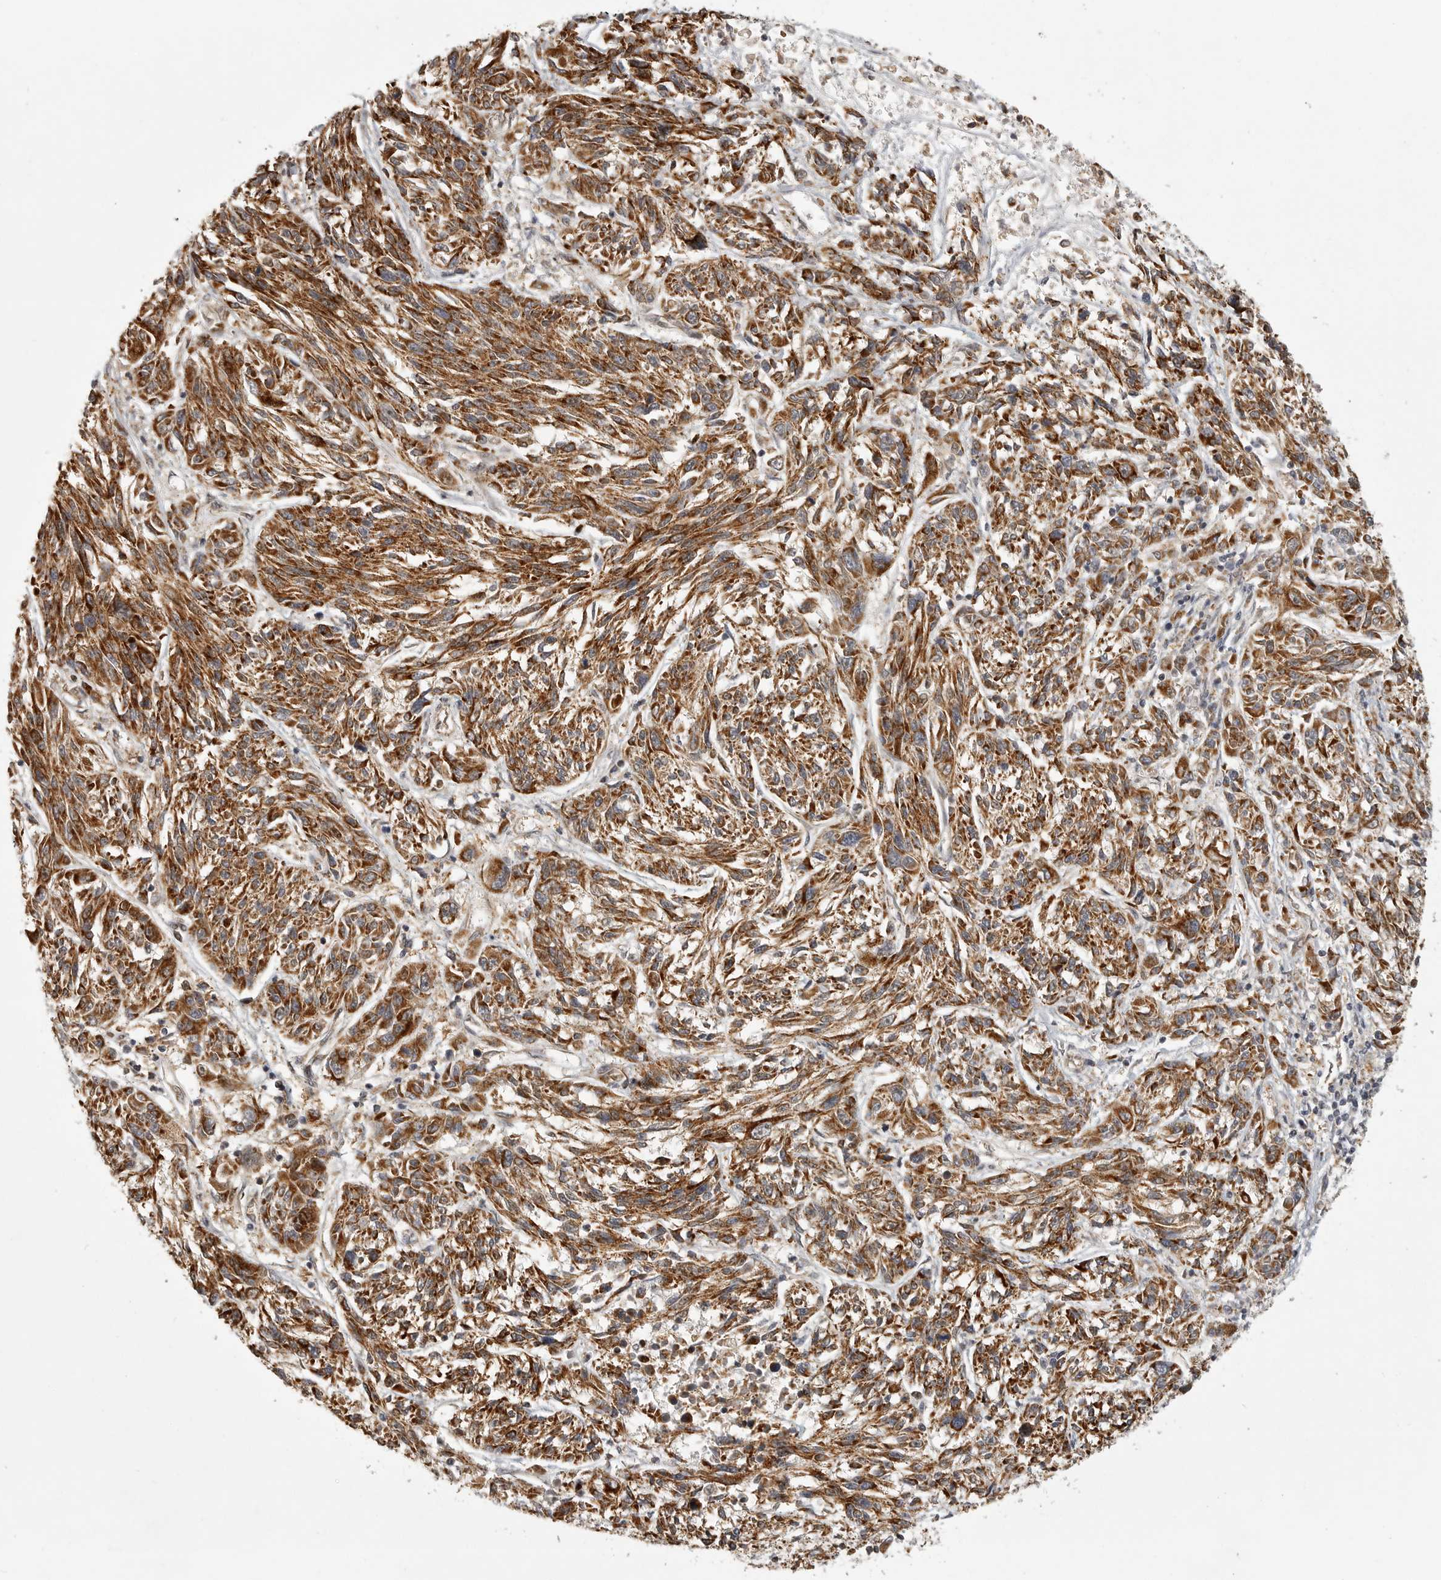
{"staining": {"intensity": "strong", "quantity": ">75%", "location": "cytoplasmic/membranous"}, "tissue": "melanoma", "cell_type": "Tumor cells", "image_type": "cancer", "snomed": [{"axis": "morphology", "description": "Malignant melanoma, NOS"}, {"axis": "topography", "description": "Skin"}], "caption": "Immunohistochemical staining of human melanoma displays high levels of strong cytoplasmic/membranous expression in about >75% of tumor cells.", "gene": "NARS2", "patient": {"sex": "male", "age": 53}}